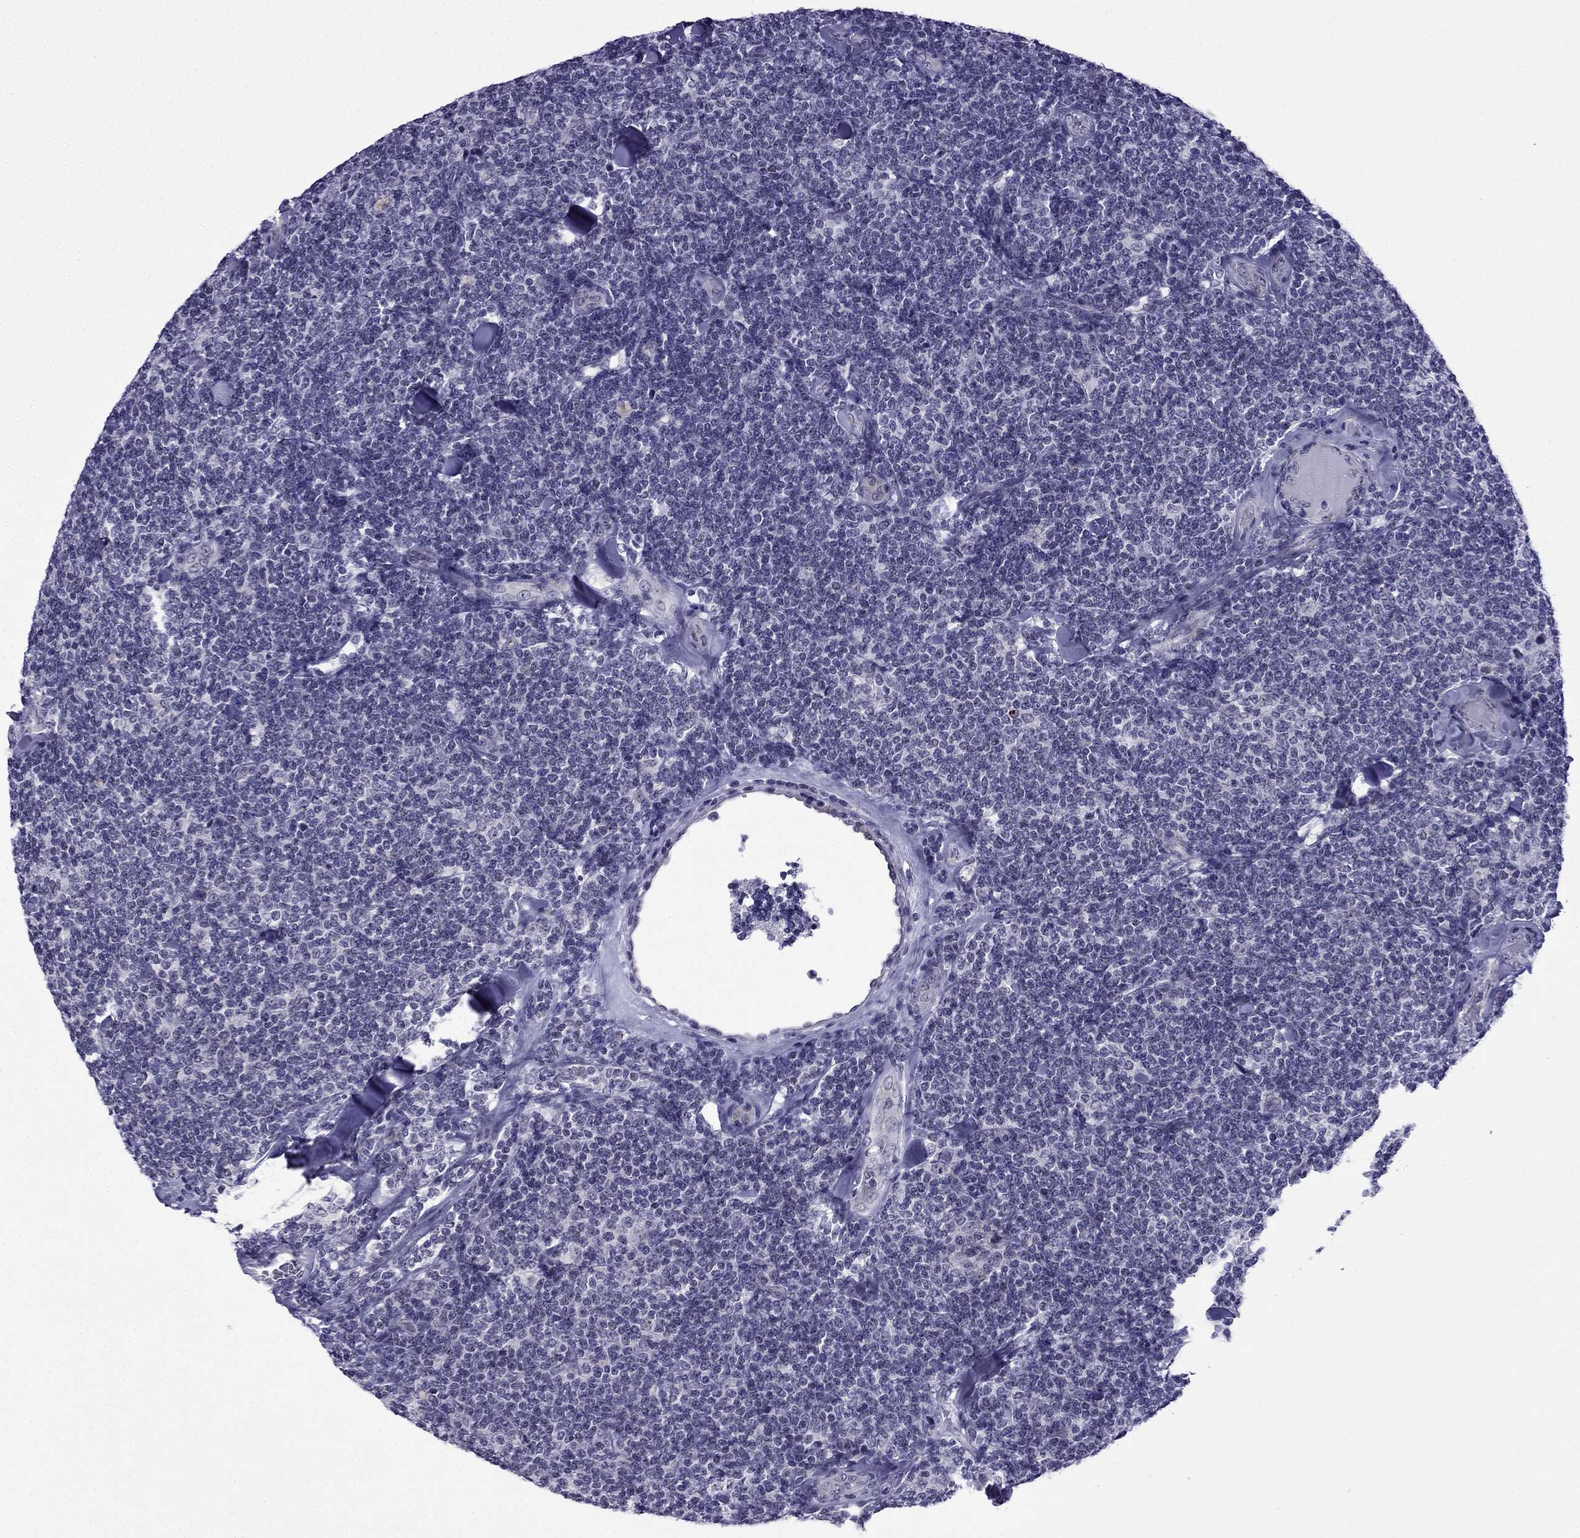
{"staining": {"intensity": "negative", "quantity": "none", "location": "none"}, "tissue": "lymphoma", "cell_type": "Tumor cells", "image_type": "cancer", "snomed": [{"axis": "morphology", "description": "Malignant lymphoma, non-Hodgkin's type, Low grade"}, {"axis": "topography", "description": "Lymph node"}], "caption": "This is an IHC photomicrograph of lymphoma. There is no positivity in tumor cells.", "gene": "POM121L12", "patient": {"sex": "female", "age": 56}}